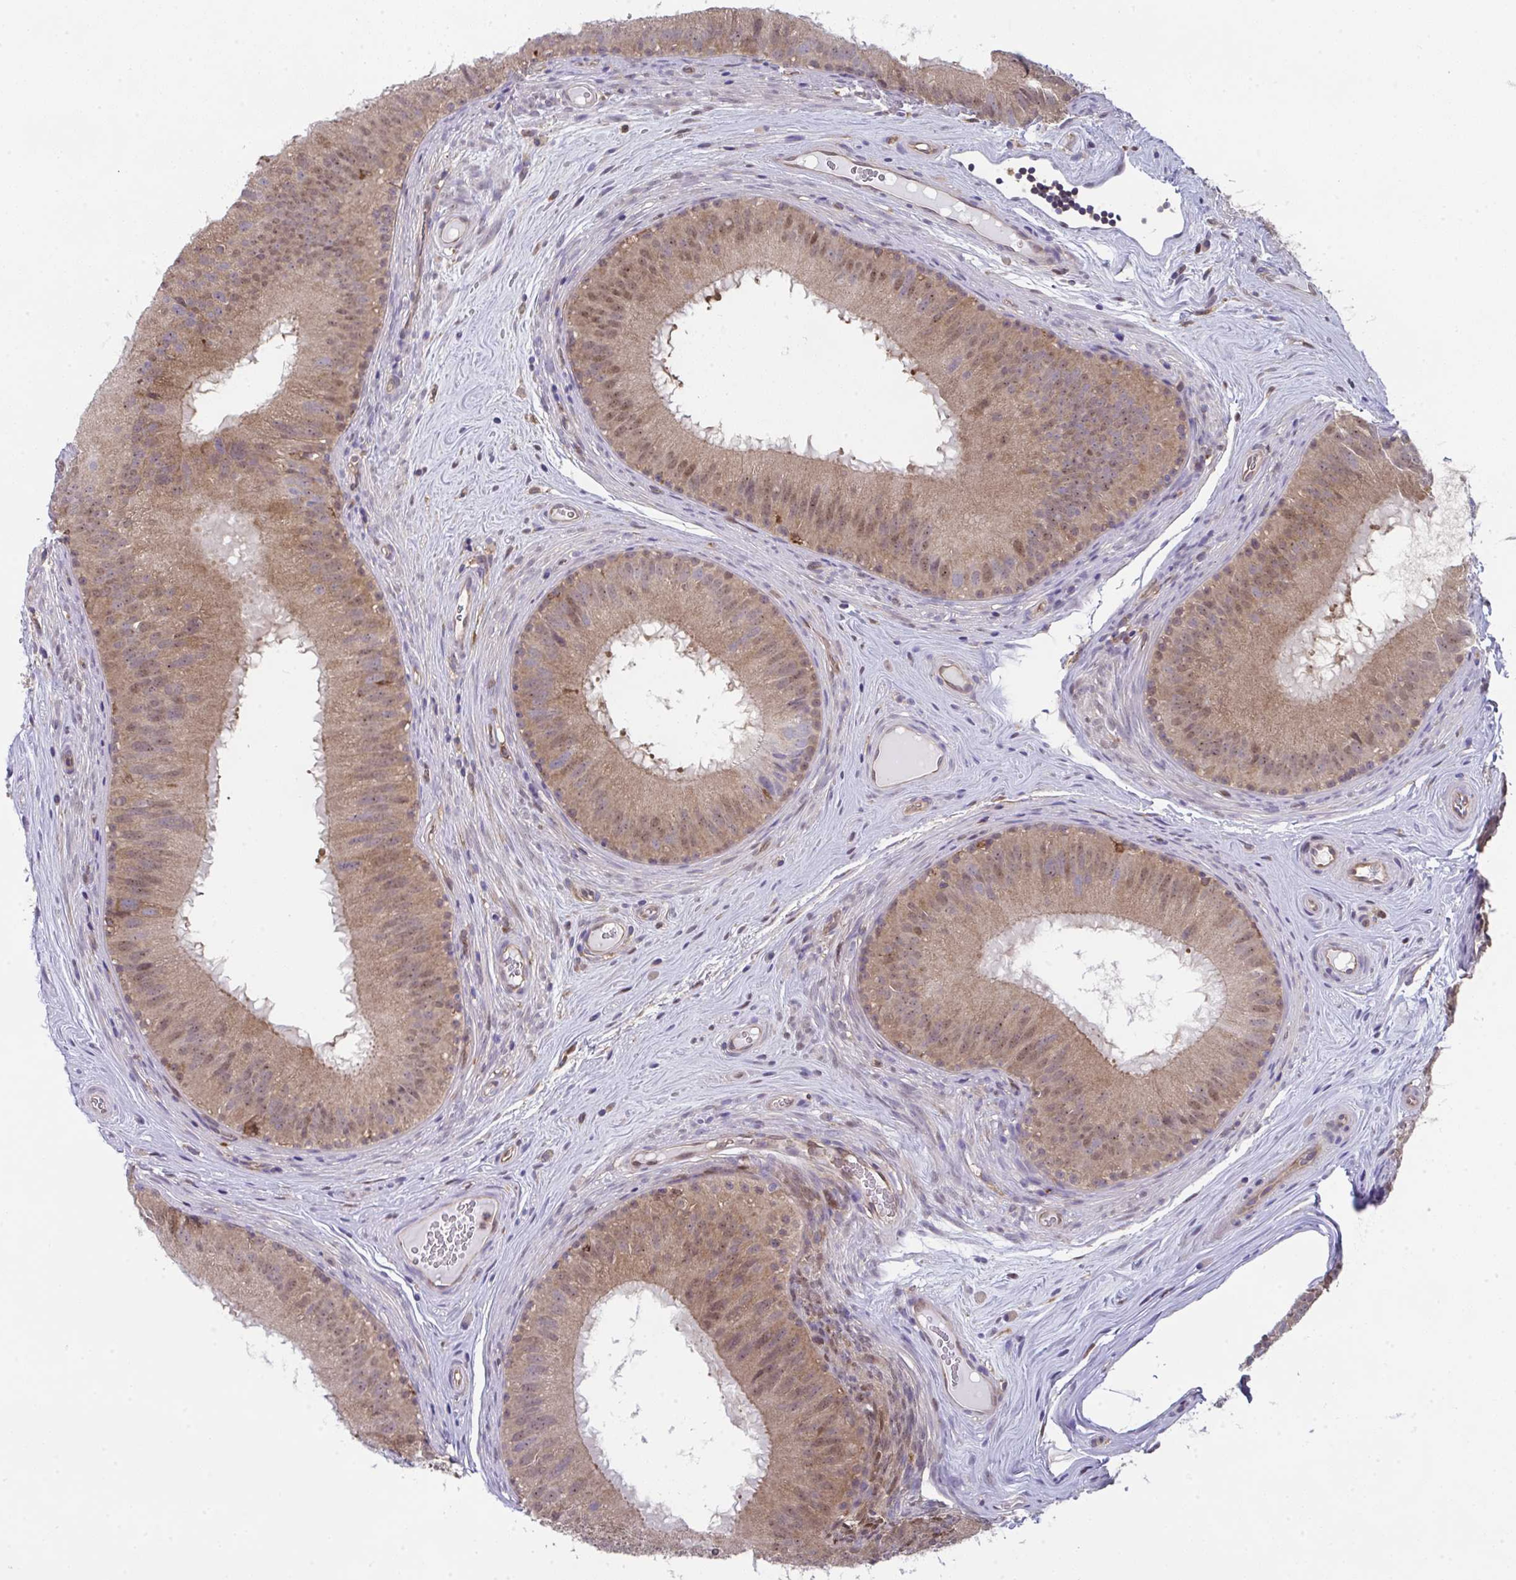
{"staining": {"intensity": "moderate", "quantity": ">75%", "location": "cytoplasmic/membranous,nuclear"}, "tissue": "epididymis", "cell_type": "Glandular cells", "image_type": "normal", "snomed": [{"axis": "morphology", "description": "Normal tissue, NOS"}, {"axis": "topography", "description": "Epididymis"}], "caption": "This histopathology image displays immunohistochemistry (IHC) staining of unremarkable human epididymis, with medium moderate cytoplasmic/membranous,nuclear staining in about >75% of glandular cells.", "gene": "ALDH16A1", "patient": {"sex": "male", "age": 44}}